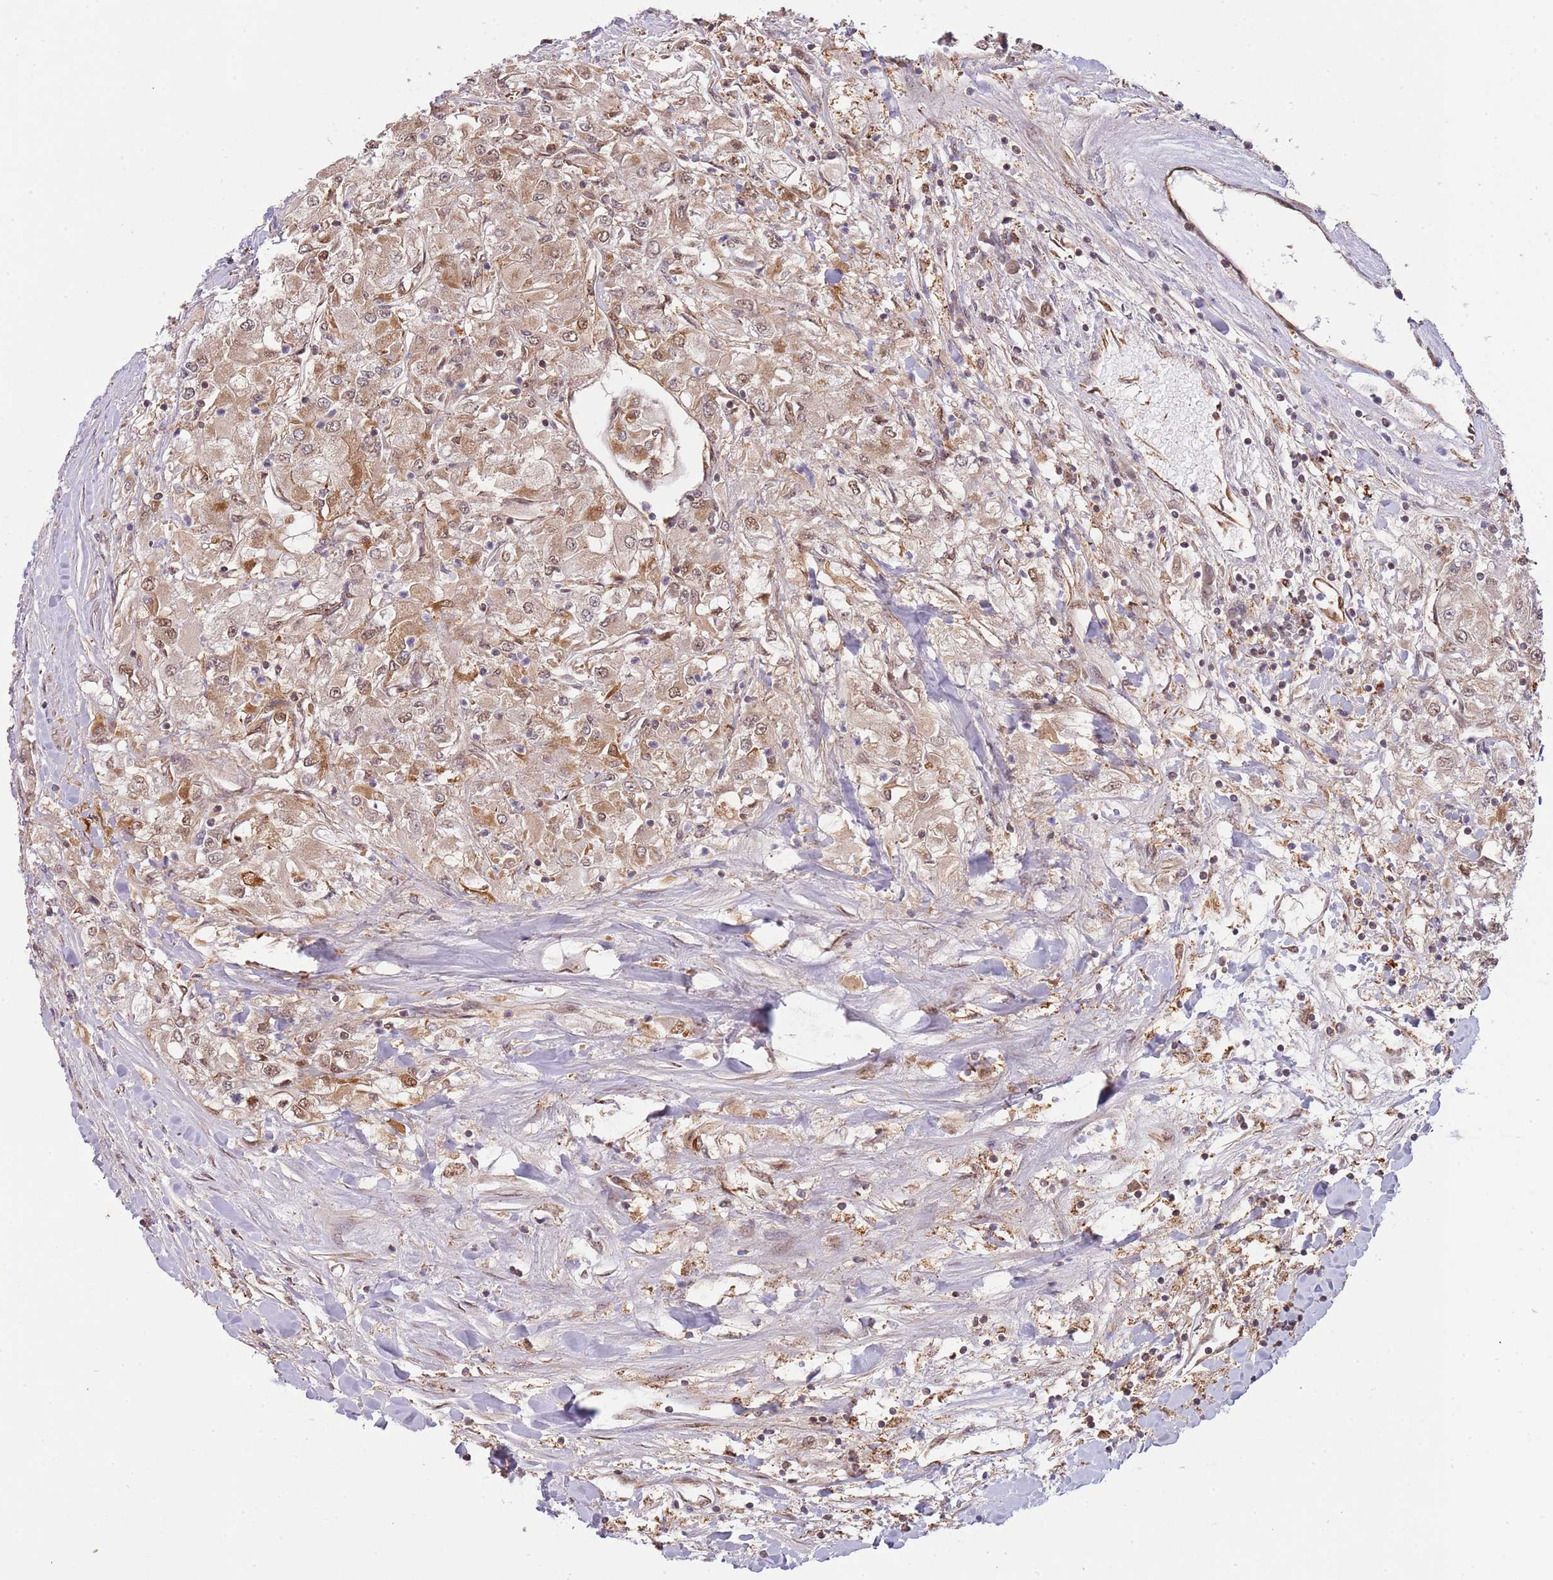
{"staining": {"intensity": "moderate", "quantity": ">75%", "location": "cytoplasmic/membranous,nuclear"}, "tissue": "renal cancer", "cell_type": "Tumor cells", "image_type": "cancer", "snomed": [{"axis": "morphology", "description": "Adenocarcinoma, NOS"}, {"axis": "topography", "description": "Kidney"}], "caption": "Immunohistochemistry (DAB (3,3'-diaminobenzidine)) staining of human renal cancer (adenocarcinoma) exhibits moderate cytoplasmic/membranous and nuclear protein expression in about >75% of tumor cells.", "gene": "PLSCR5", "patient": {"sex": "male", "age": 80}}